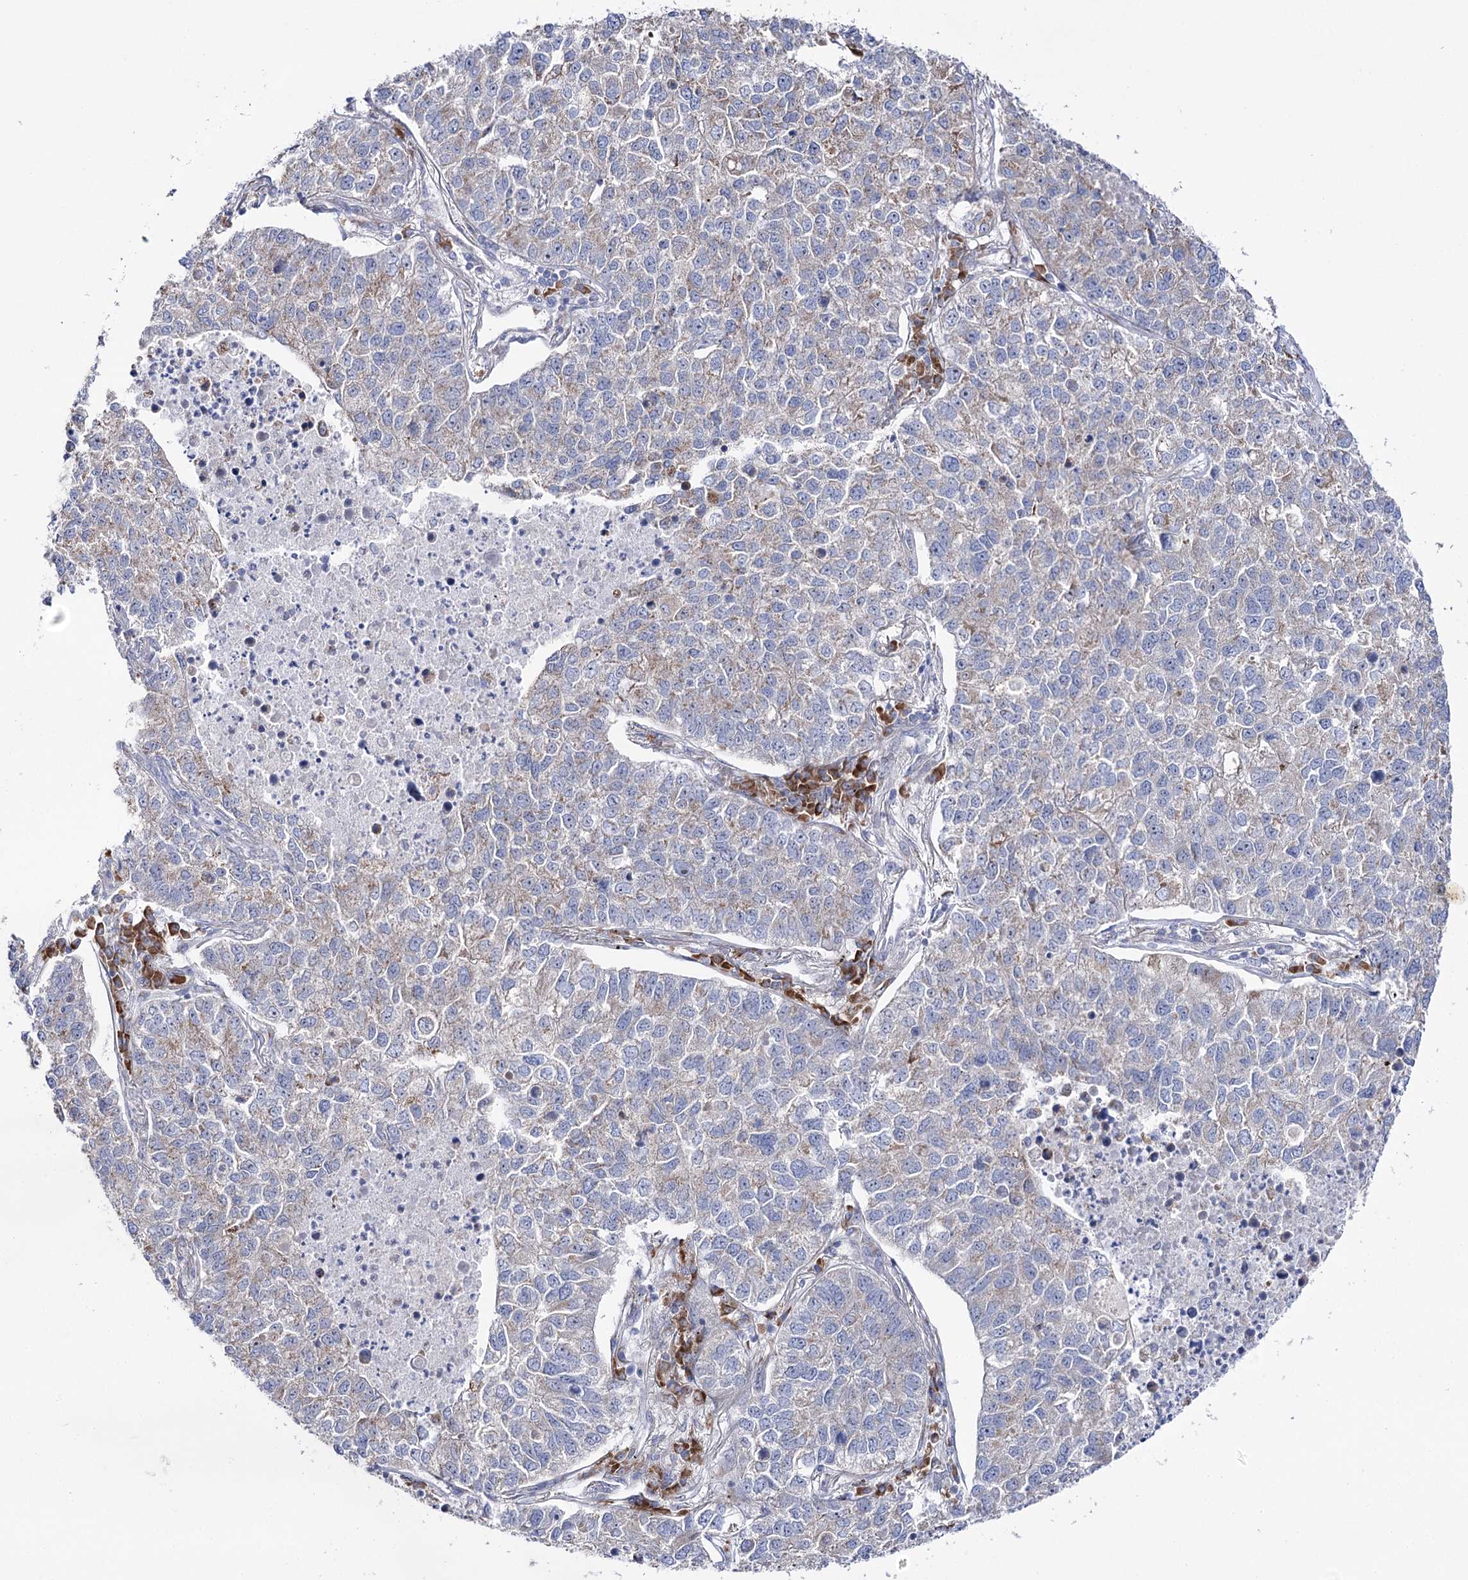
{"staining": {"intensity": "weak", "quantity": "<25%", "location": "cytoplasmic/membranous"}, "tissue": "lung cancer", "cell_type": "Tumor cells", "image_type": "cancer", "snomed": [{"axis": "morphology", "description": "Adenocarcinoma, NOS"}, {"axis": "topography", "description": "Lung"}], "caption": "Histopathology image shows no significant protein staining in tumor cells of adenocarcinoma (lung).", "gene": "METTL5", "patient": {"sex": "male", "age": 49}}